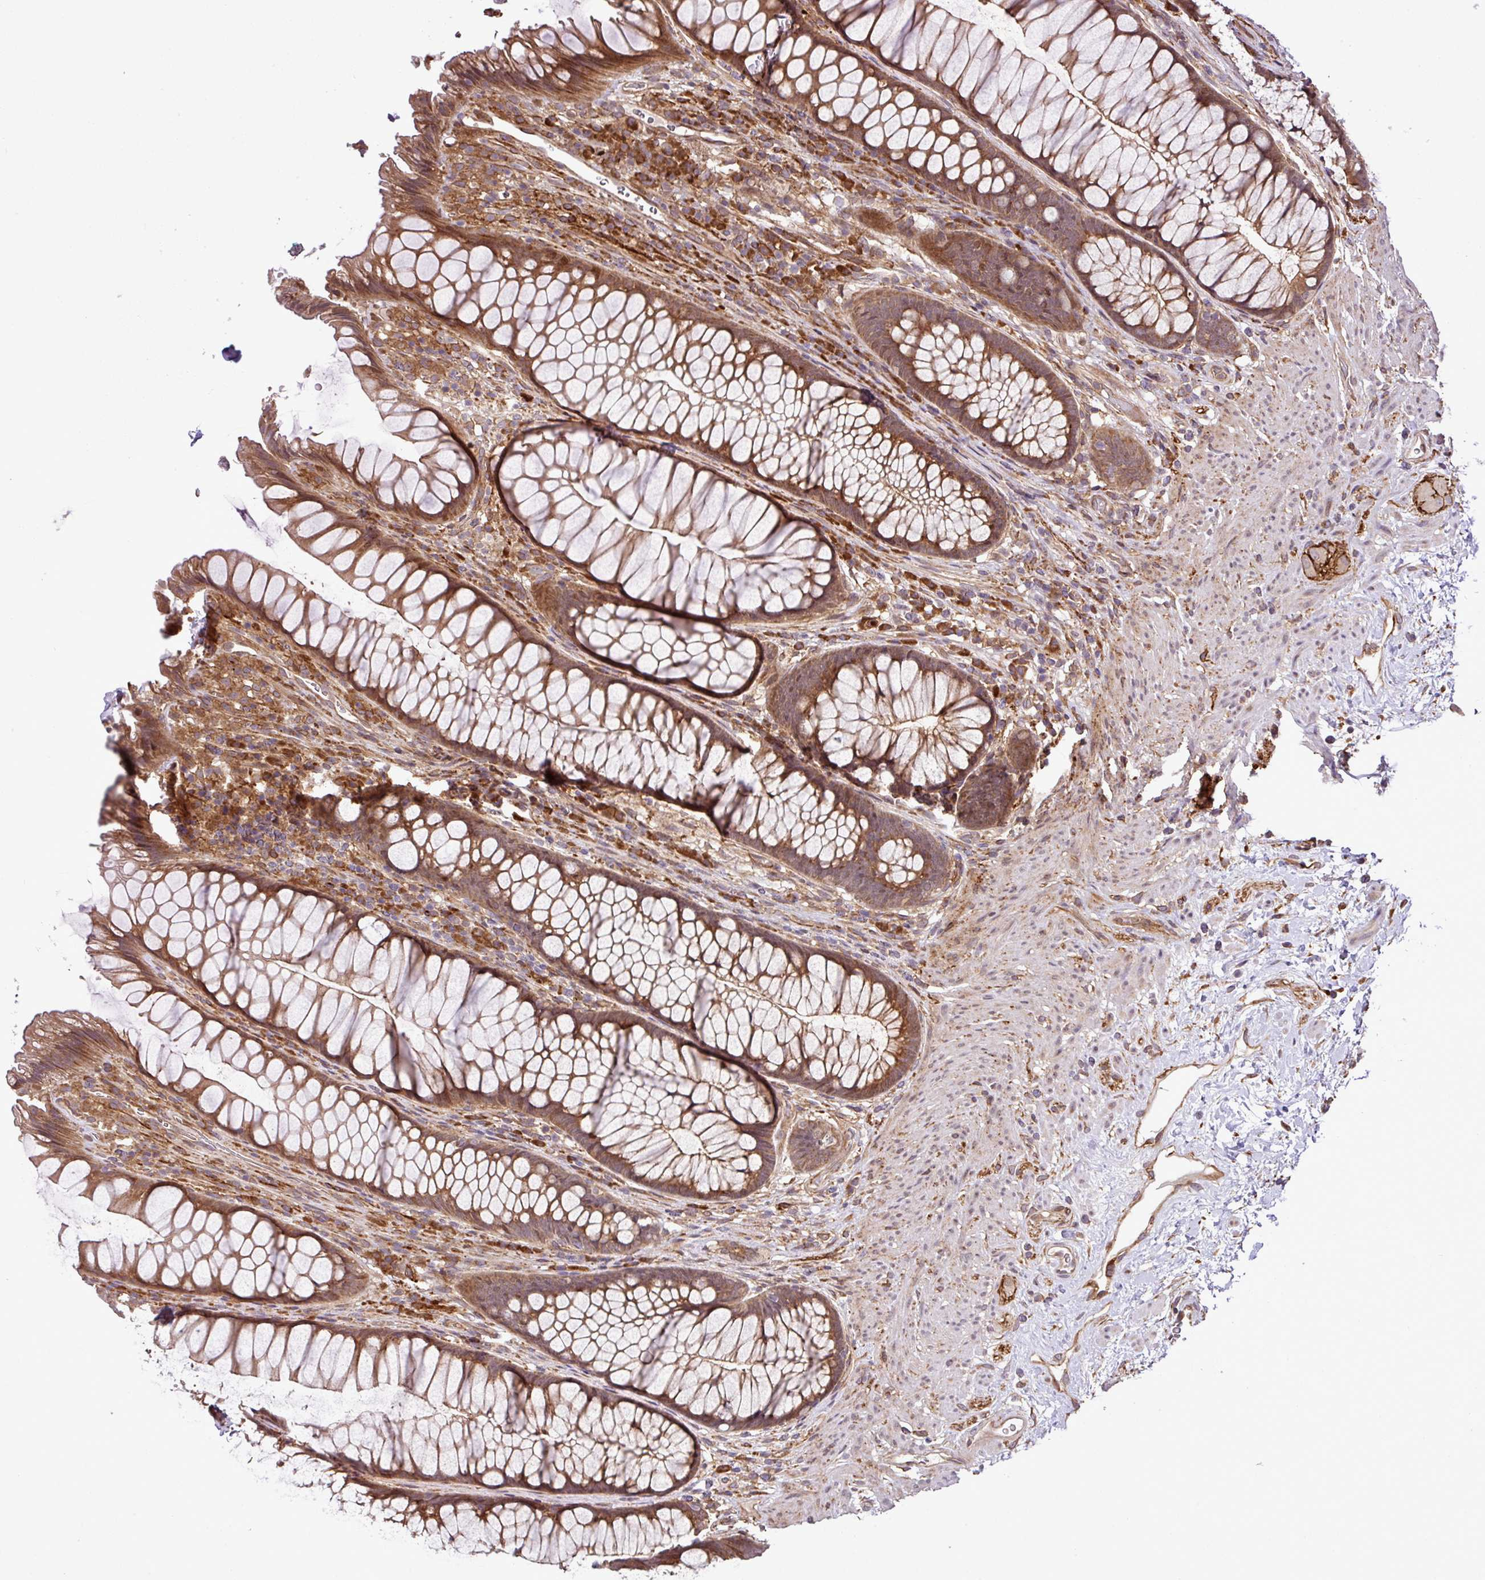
{"staining": {"intensity": "moderate", "quantity": ">75%", "location": "cytoplasmic/membranous"}, "tissue": "rectum", "cell_type": "Glandular cells", "image_type": "normal", "snomed": [{"axis": "morphology", "description": "Normal tissue, NOS"}, {"axis": "topography", "description": "Smooth muscle"}, {"axis": "topography", "description": "Rectum"}], "caption": "A photomicrograph of rectum stained for a protein displays moderate cytoplasmic/membranous brown staining in glandular cells. The staining was performed using DAB (3,3'-diaminobenzidine), with brown indicating positive protein expression. Nuclei are stained blue with hematoxylin.", "gene": "DLGAP4", "patient": {"sex": "male", "age": 53}}